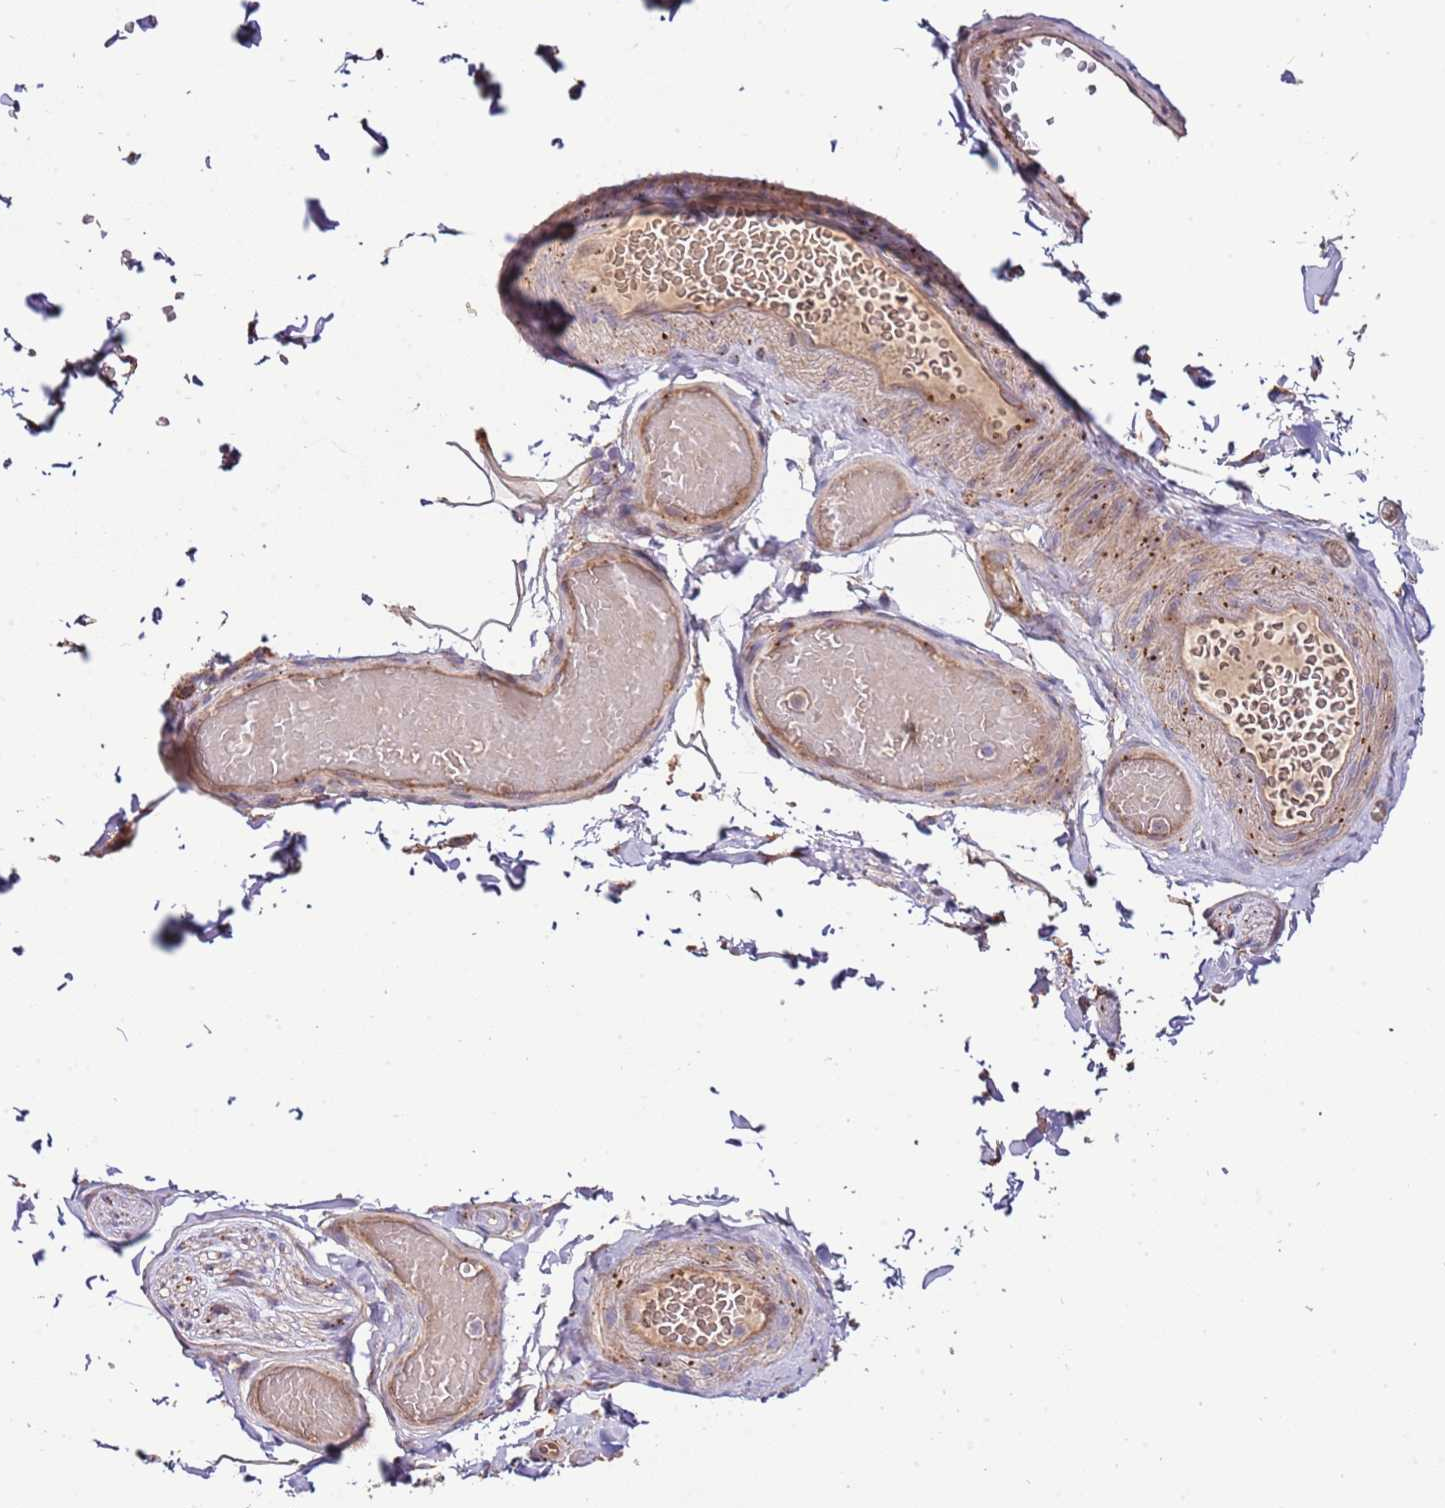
{"staining": {"intensity": "negative", "quantity": "none", "location": "none"}, "tissue": "adipose tissue", "cell_type": "Adipocytes", "image_type": "normal", "snomed": [{"axis": "morphology", "description": "Normal tissue, NOS"}, {"axis": "topography", "description": "Soft tissue"}, {"axis": "topography", "description": "Vascular tissue"}, {"axis": "topography", "description": "Peripheral nerve tissue"}], "caption": "An immunohistochemistry (IHC) histopathology image of benign adipose tissue is shown. There is no staining in adipocytes of adipose tissue. Brightfield microscopy of immunohistochemistry (IHC) stained with DAB (3,3'-diaminobenzidine) (brown) and hematoxylin (blue), captured at high magnification.", "gene": "DOCK6", "patient": {"sex": "male", "age": 32}}